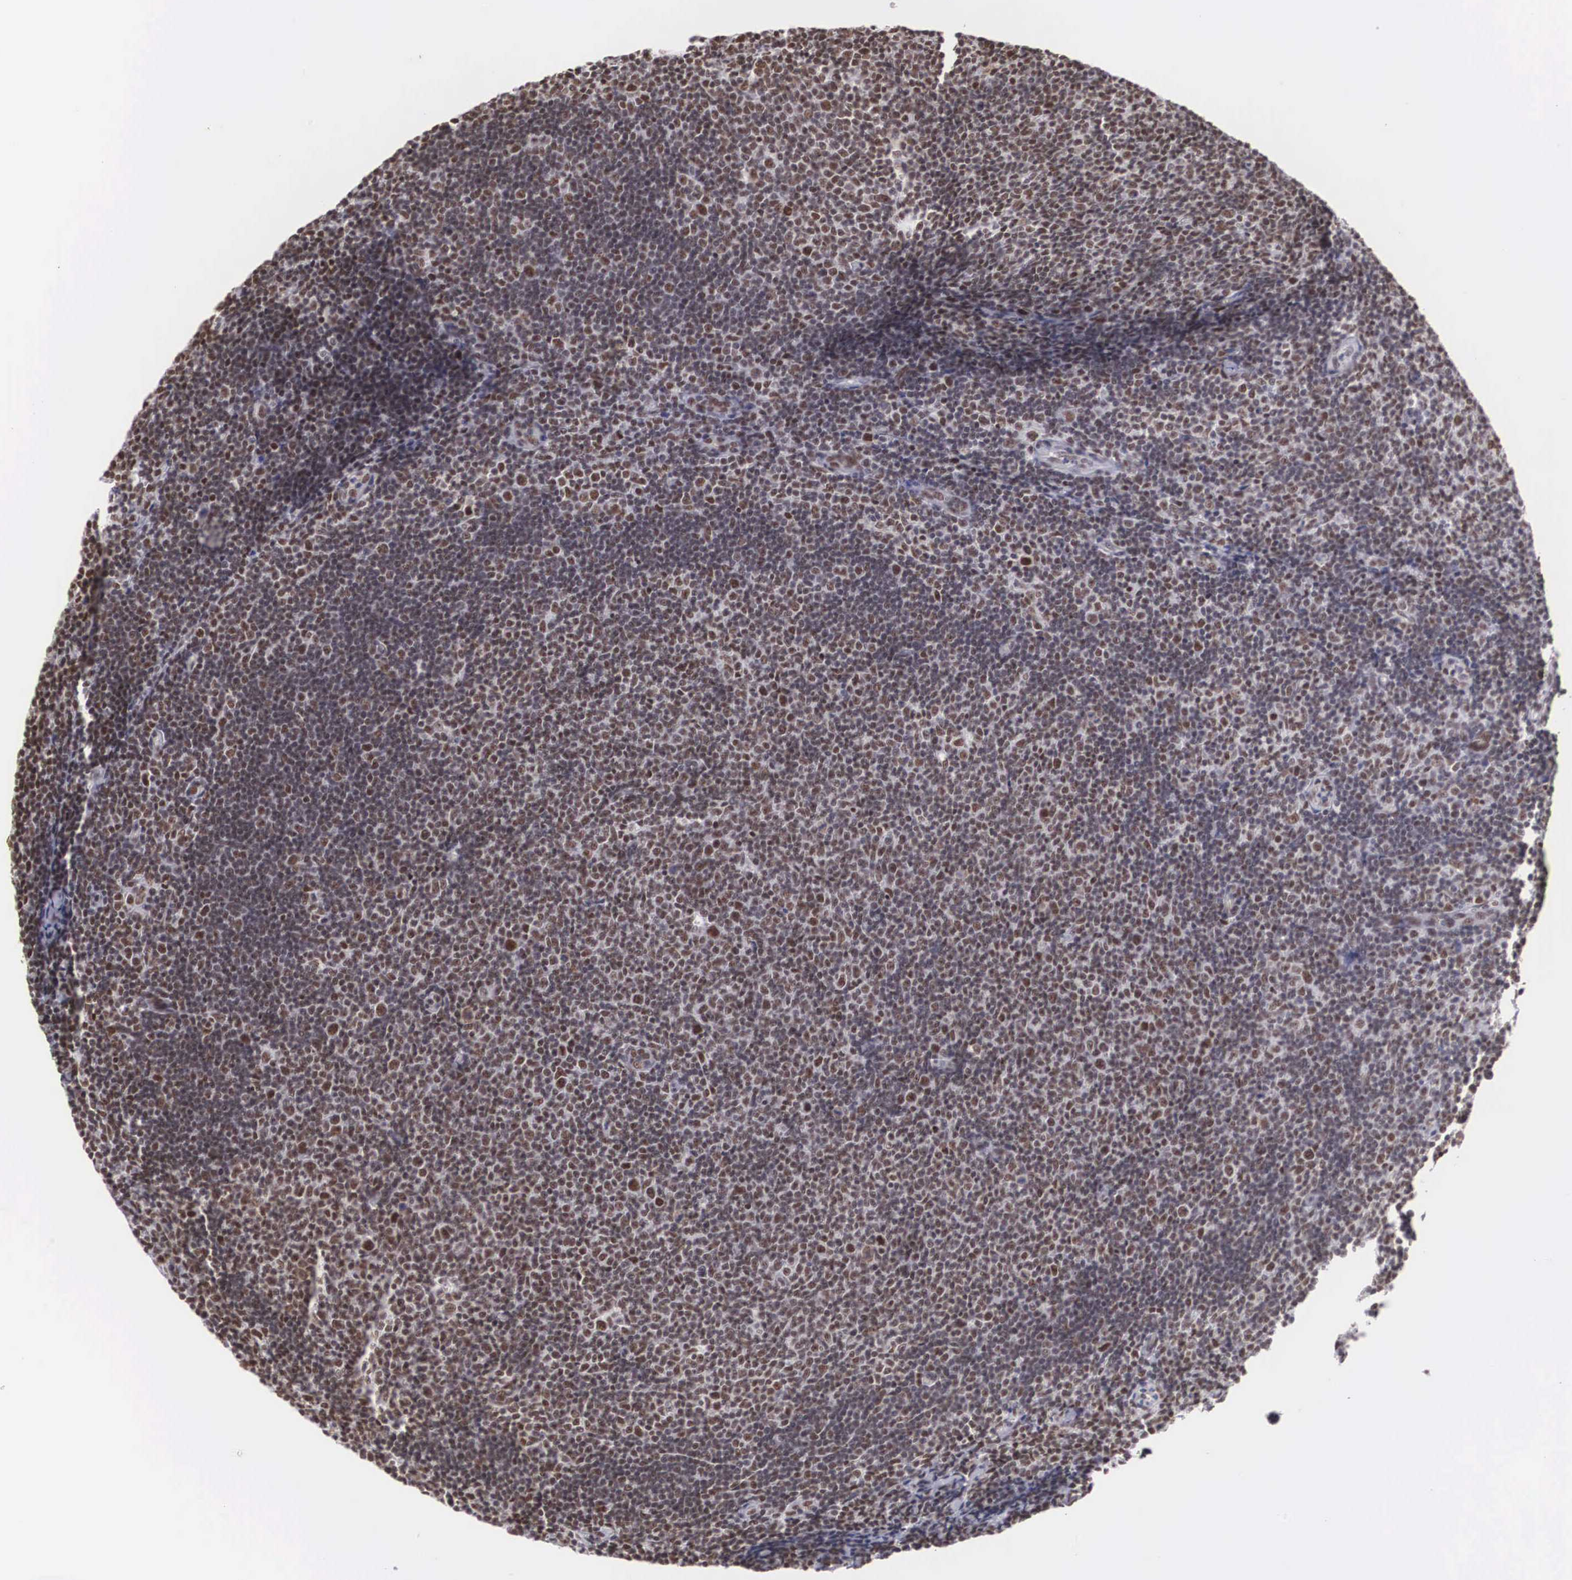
{"staining": {"intensity": "moderate", "quantity": ">75%", "location": "nuclear"}, "tissue": "lymphoma", "cell_type": "Tumor cells", "image_type": "cancer", "snomed": [{"axis": "morphology", "description": "Malignant lymphoma, non-Hodgkin's type, Low grade"}, {"axis": "topography", "description": "Lymph node"}], "caption": "Brown immunohistochemical staining in human lymphoma shows moderate nuclear staining in about >75% of tumor cells.", "gene": "CSTF2", "patient": {"sex": "male", "age": 49}}